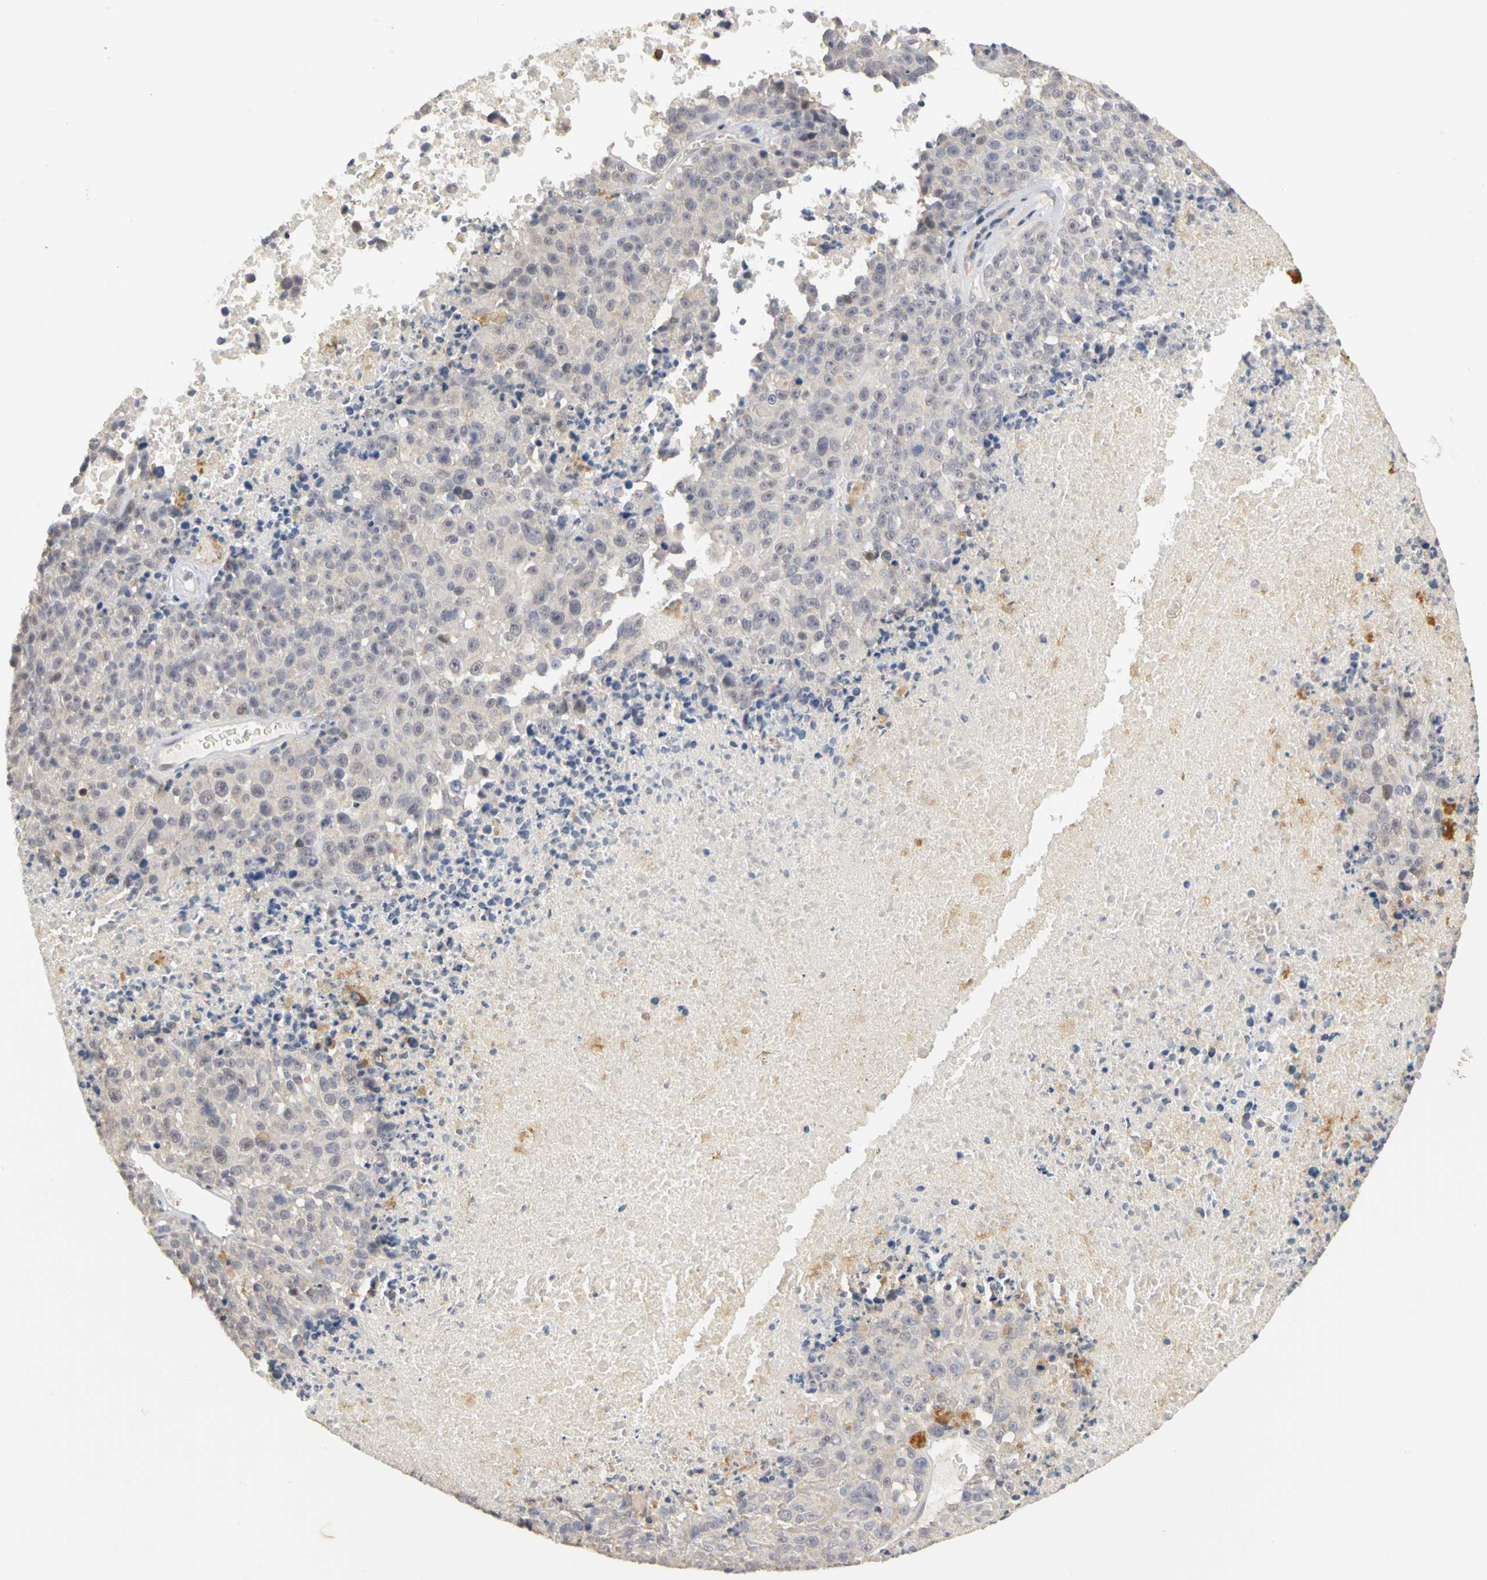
{"staining": {"intensity": "negative", "quantity": "none", "location": "none"}, "tissue": "melanoma", "cell_type": "Tumor cells", "image_type": "cancer", "snomed": [{"axis": "morphology", "description": "Malignant melanoma, Metastatic site"}, {"axis": "topography", "description": "Cerebral cortex"}], "caption": "A micrograph of human malignant melanoma (metastatic site) is negative for staining in tumor cells.", "gene": "PGR", "patient": {"sex": "female", "age": 52}}